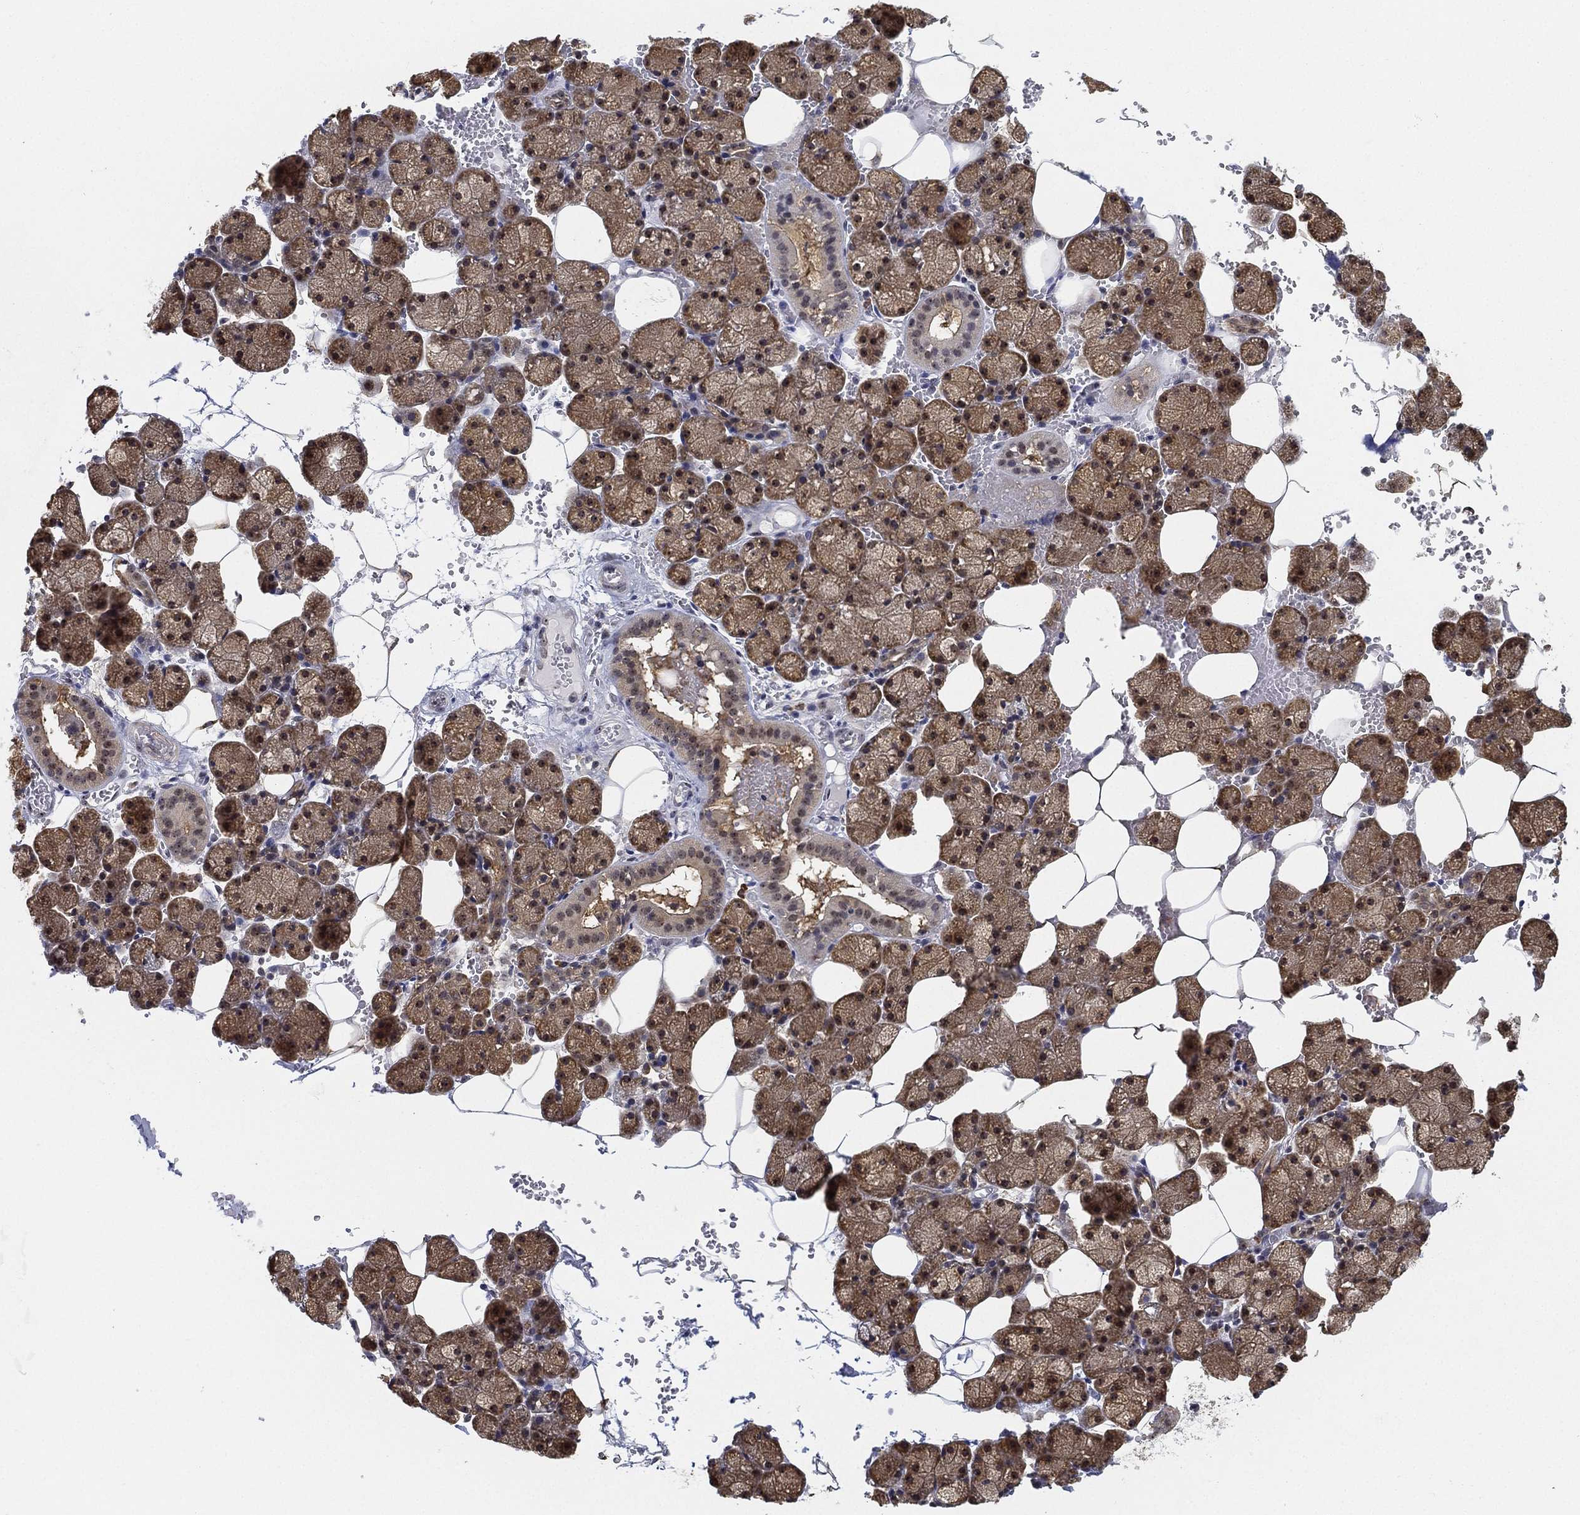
{"staining": {"intensity": "strong", "quantity": "25%-75%", "location": "cytoplasmic/membranous,nuclear"}, "tissue": "salivary gland", "cell_type": "Glandular cells", "image_type": "normal", "snomed": [{"axis": "morphology", "description": "Normal tissue, NOS"}, {"axis": "topography", "description": "Salivary gland"}], "caption": "Approximately 25%-75% of glandular cells in normal salivary gland reveal strong cytoplasmic/membranous,nuclear protein positivity as visualized by brown immunohistochemical staining.", "gene": "PPP1R16B", "patient": {"sex": "male", "age": 38}}